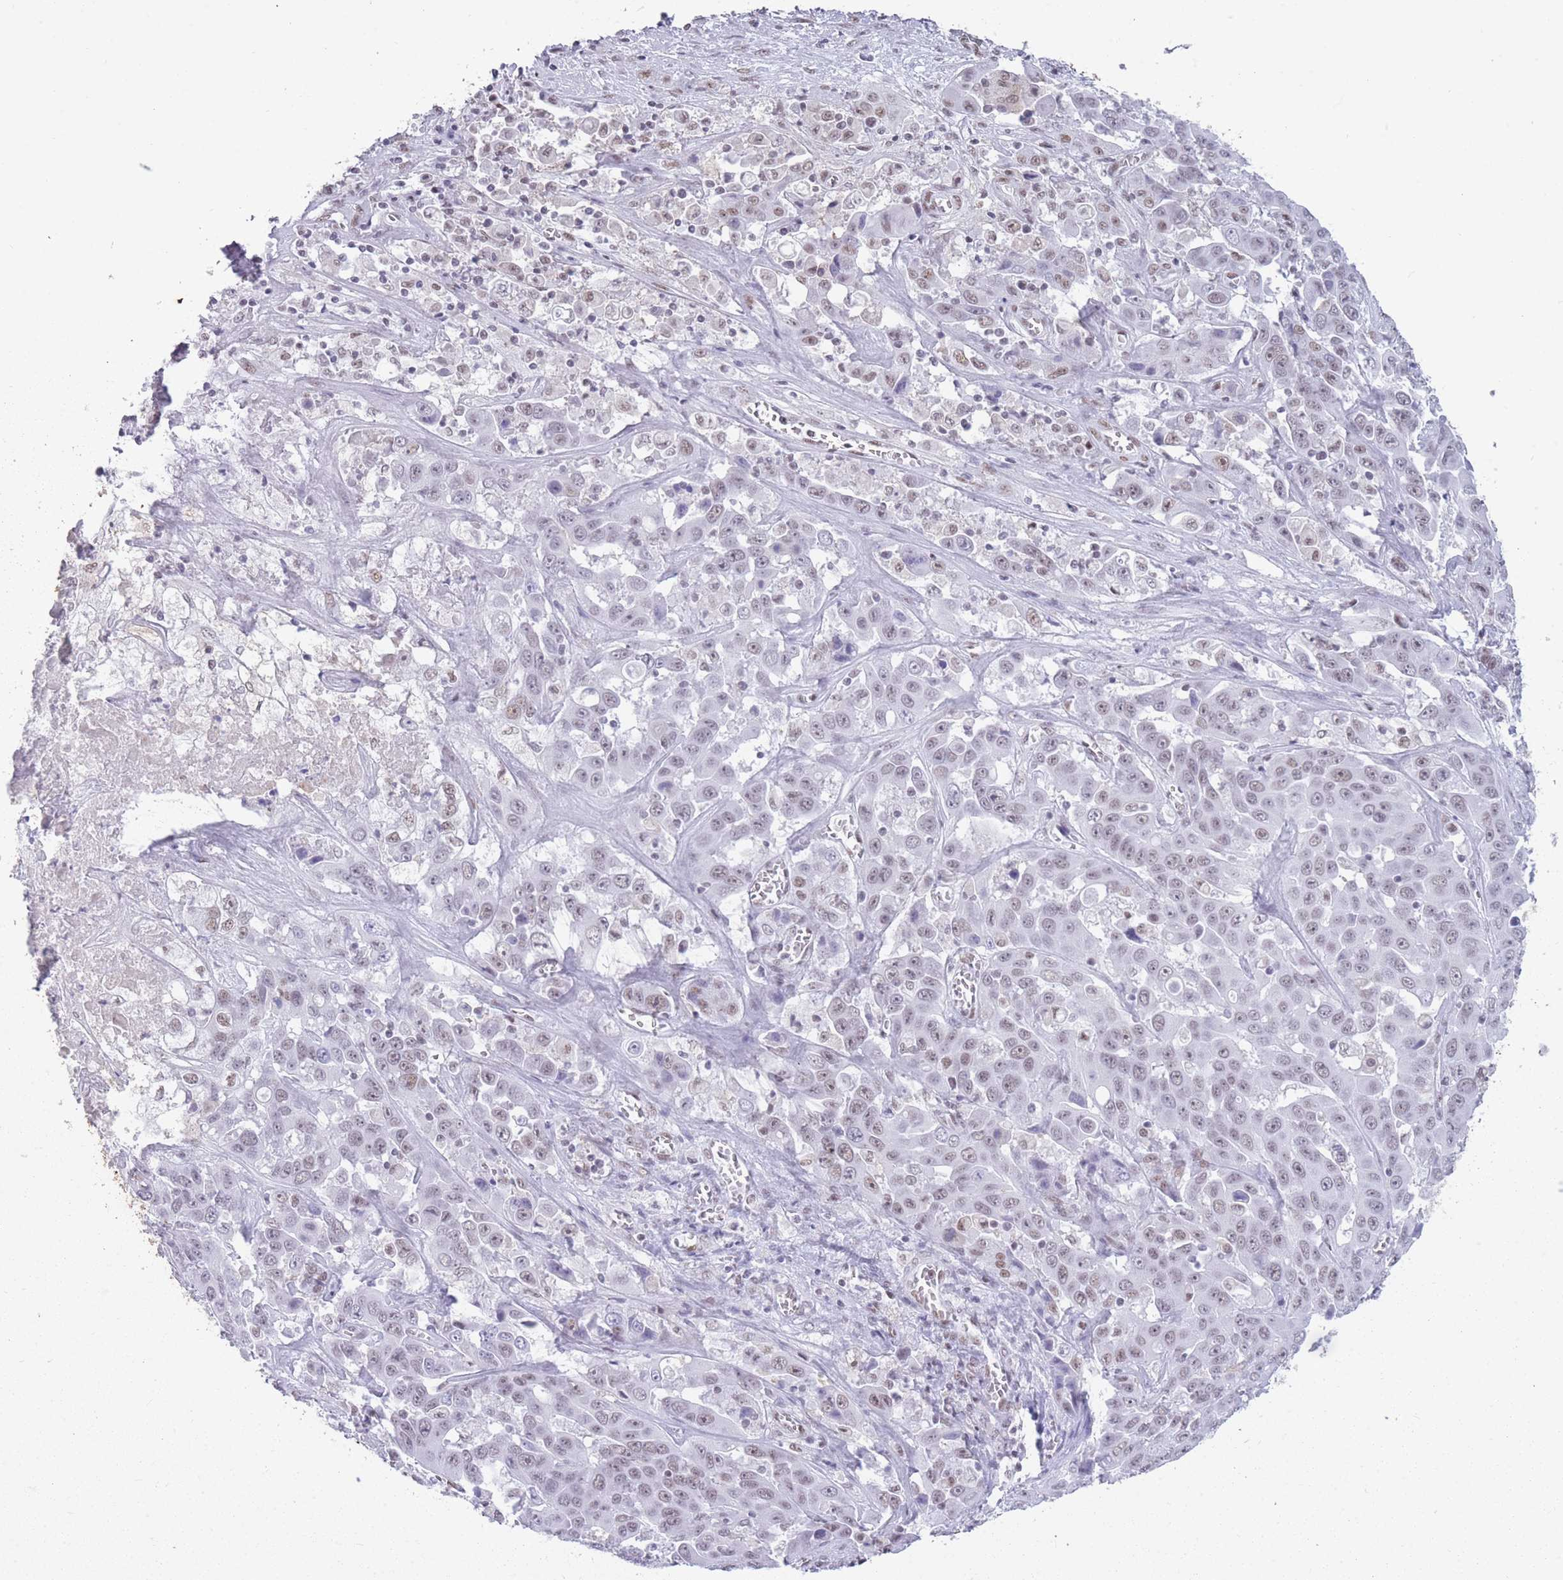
{"staining": {"intensity": "moderate", "quantity": "25%-75%", "location": "nuclear"}, "tissue": "liver cancer", "cell_type": "Tumor cells", "image_type": "cancer", "snomed": [{"axis": "morphology", "description": "Cholangiocarcinoma"}, {"axis": "topography", "description": "Liver"}], "caption": "Protein analysis of liver cancer (cholangiocarcinoma) tissue exhibits moderate nuclear expression in approximately 25%-75% of tumor cells.", "gene": "HNRNPUL1", "patient": {"sex": "female", "age": 52}}